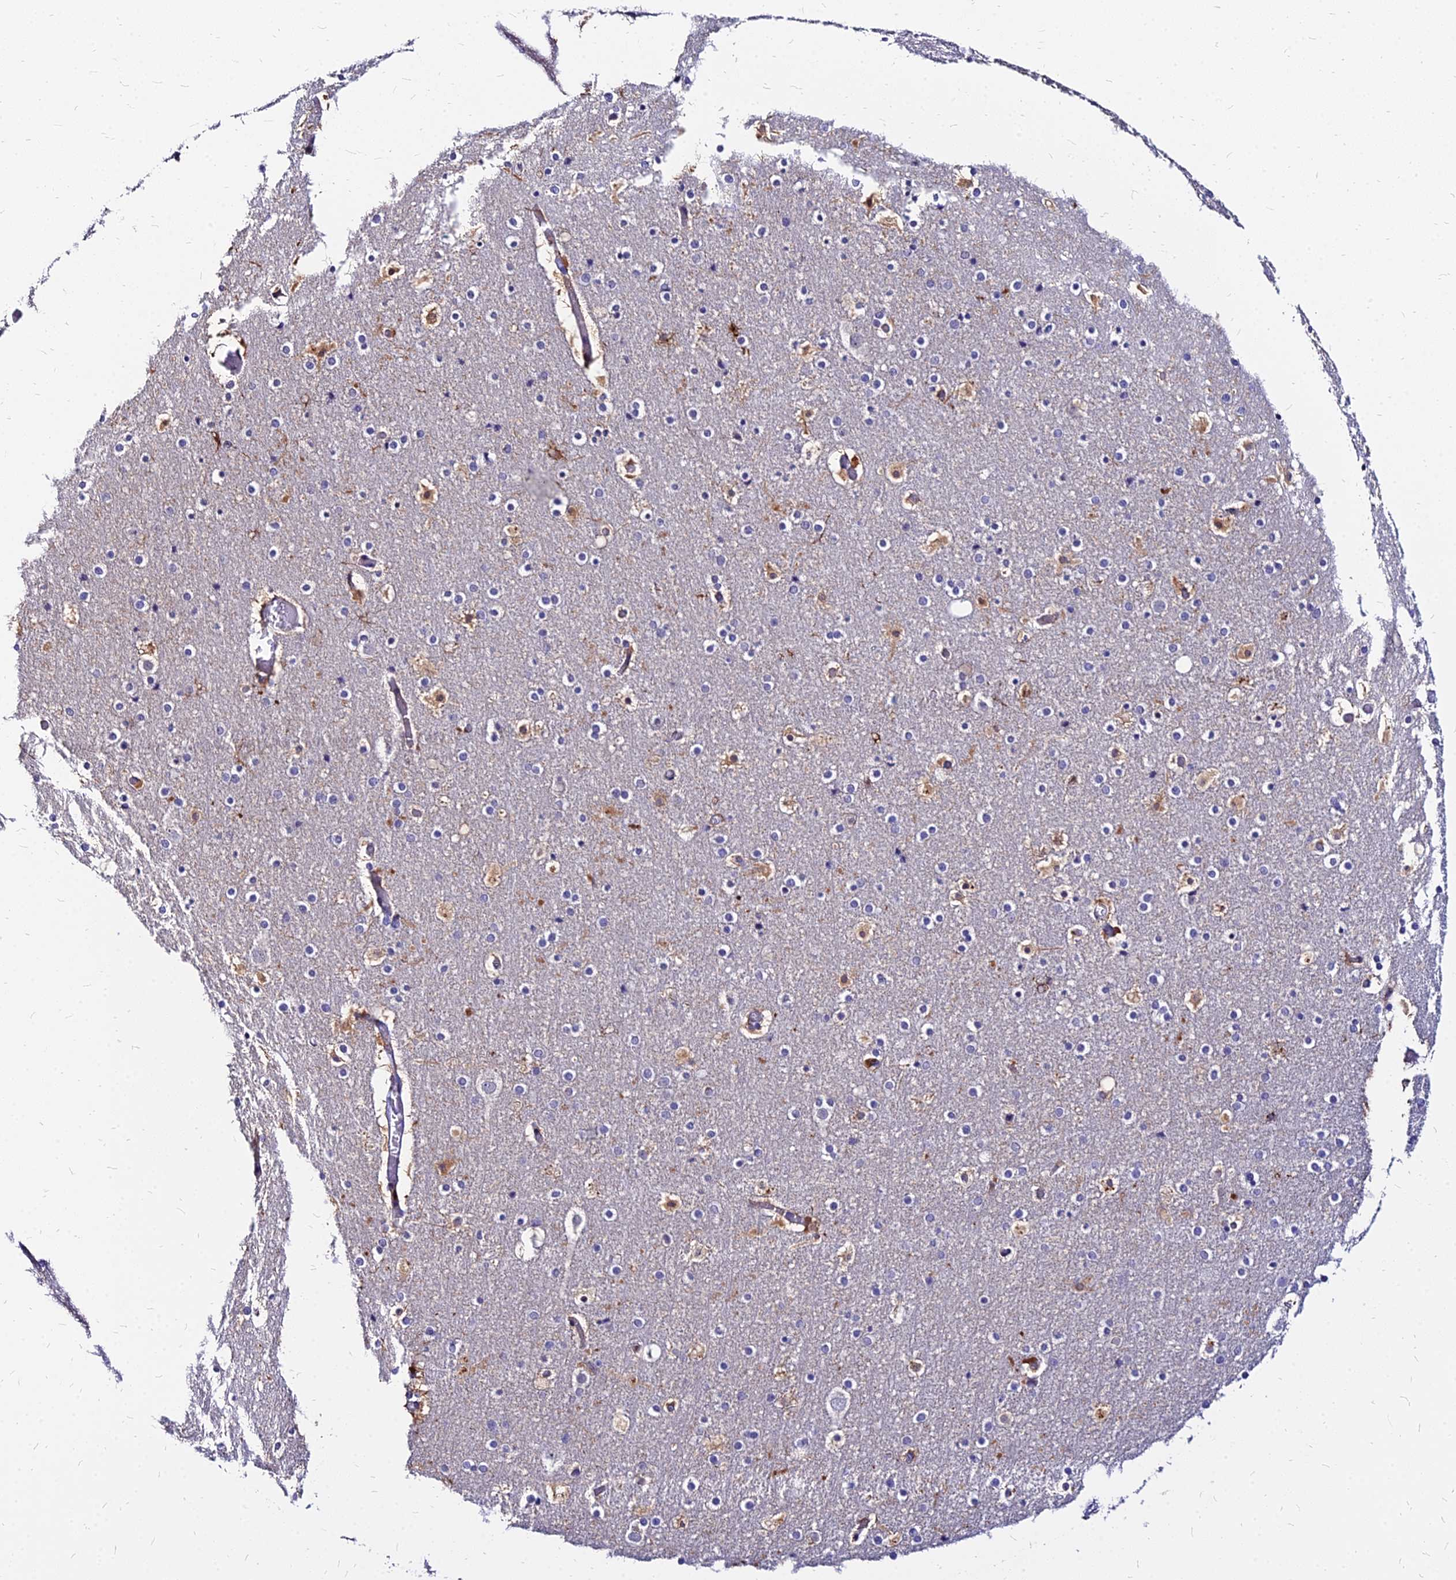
{"staining": {"intensity": "negative", "quantity": "none", "location": "none"}, "tissue": "cerebral cortex", "cell_type": "Endothelial cells", "image_type": "normal", "snomed": [{"axis": "morphology", "description": "Normal tissue, NOS"}, {"axis": "topography", "description": "Cerebral cortex"}], "caption": "This is an immunohistochemistry (IHC) histopathology image of benign cerebral cortex. There is no staining in endothelial cells.", "gene": "ACSM6", "patient": {"sex": "male", "age": 57}}